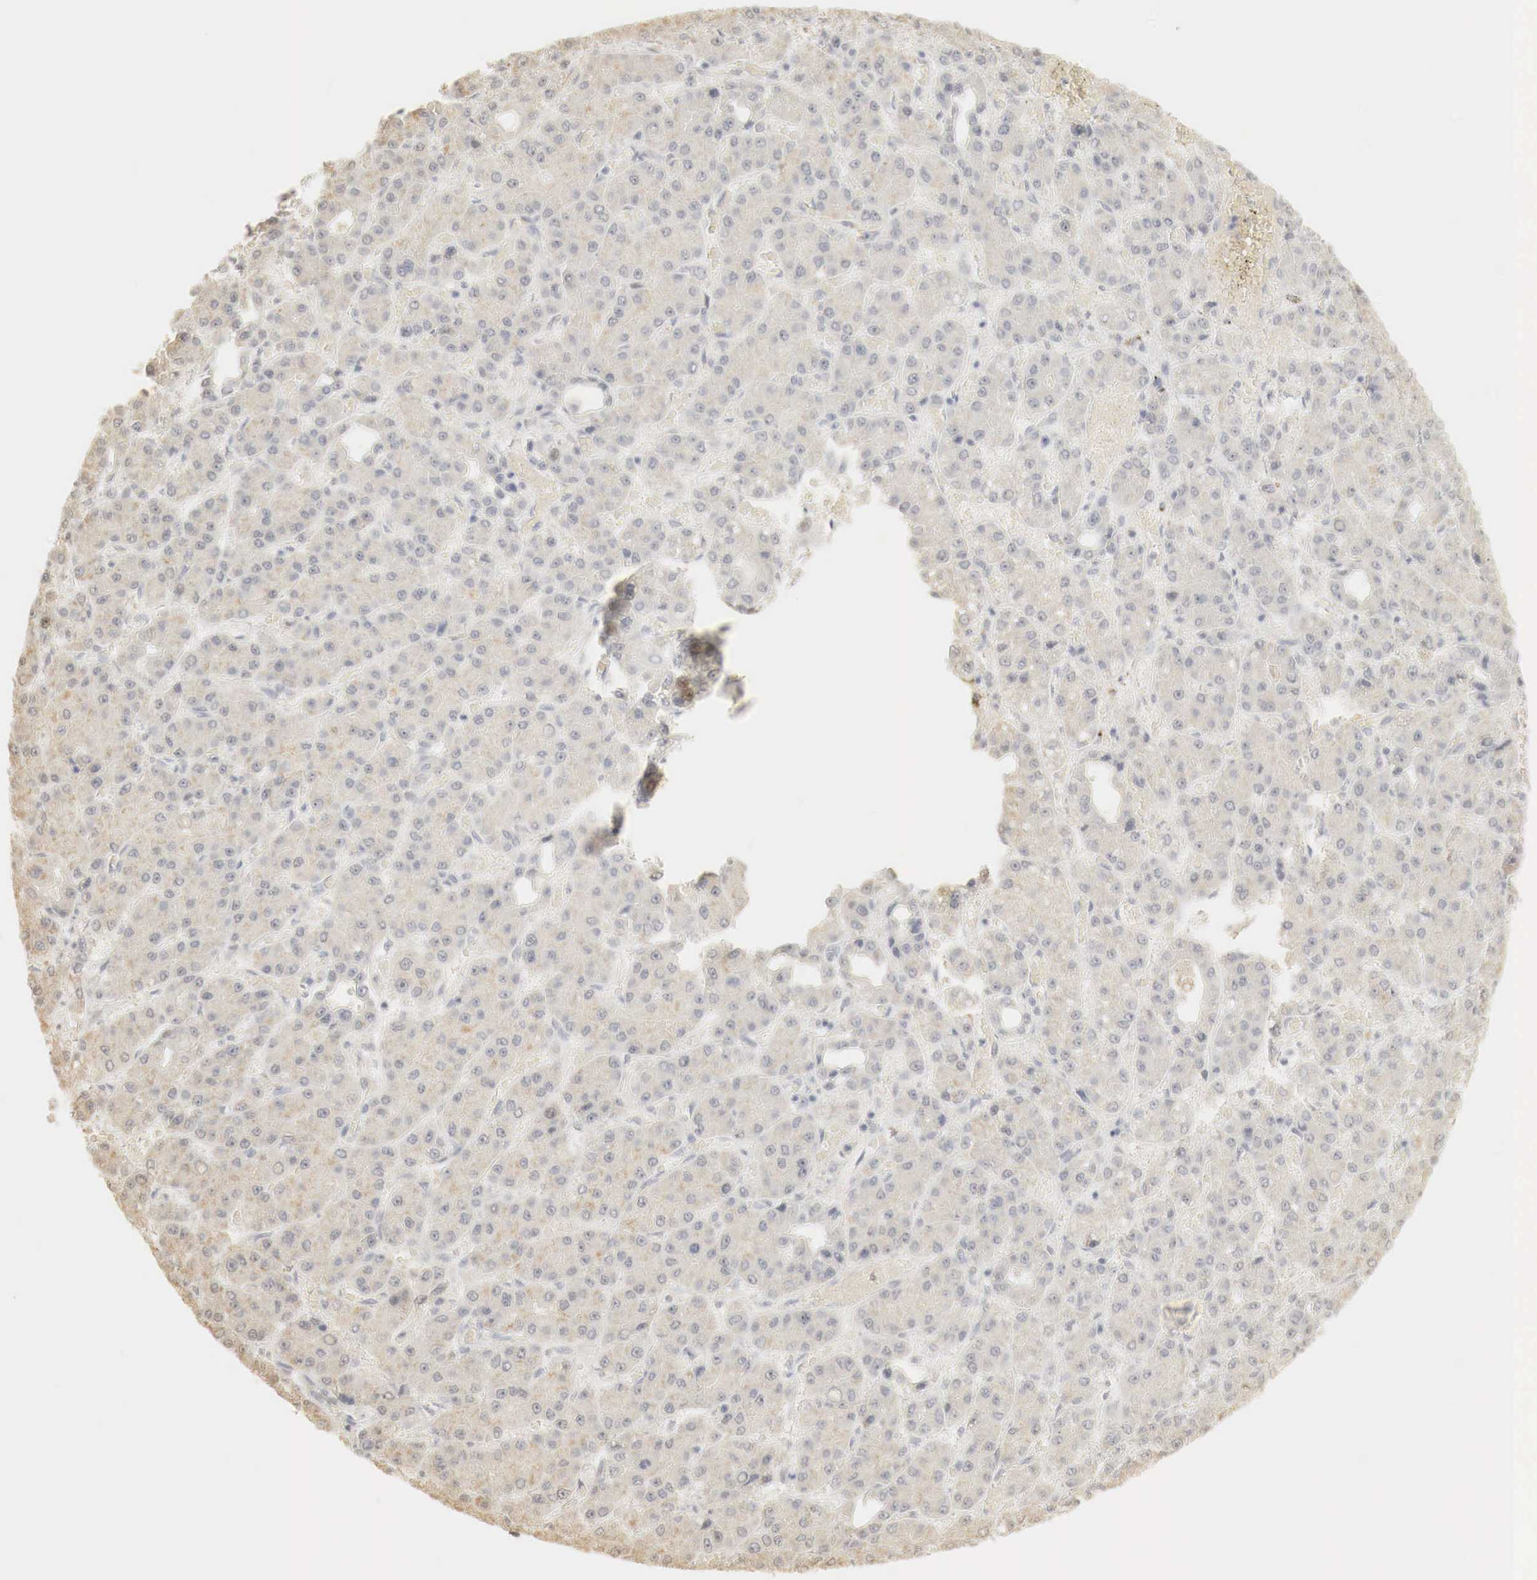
{"staining": {"intensity": "weak", "quantity": "25%-75%", "location": "cytoplasmic/membranous"}, "tissue": "liver cancer", "cell_type": "Tumor cells", "image_type": "cancer", "snomed": [{"axis": "morphology", "description": "Carcinoma, Hepatocellular, NOS"}, {"axis": "topography", "description": "Liver"}], "caption": "Immunohistochemical staining of human liver cancer exhibits low levels of weak cytoplasmic/membranous staining in about 25%-75% of tumor cells. The protein of interest is stained brown, and the nuclei are stained in blue (DAB IHC with brightfield microscopy, high magnification).", "gene": "ERBB4", "patient": {"sex": "male", "age": 69}}